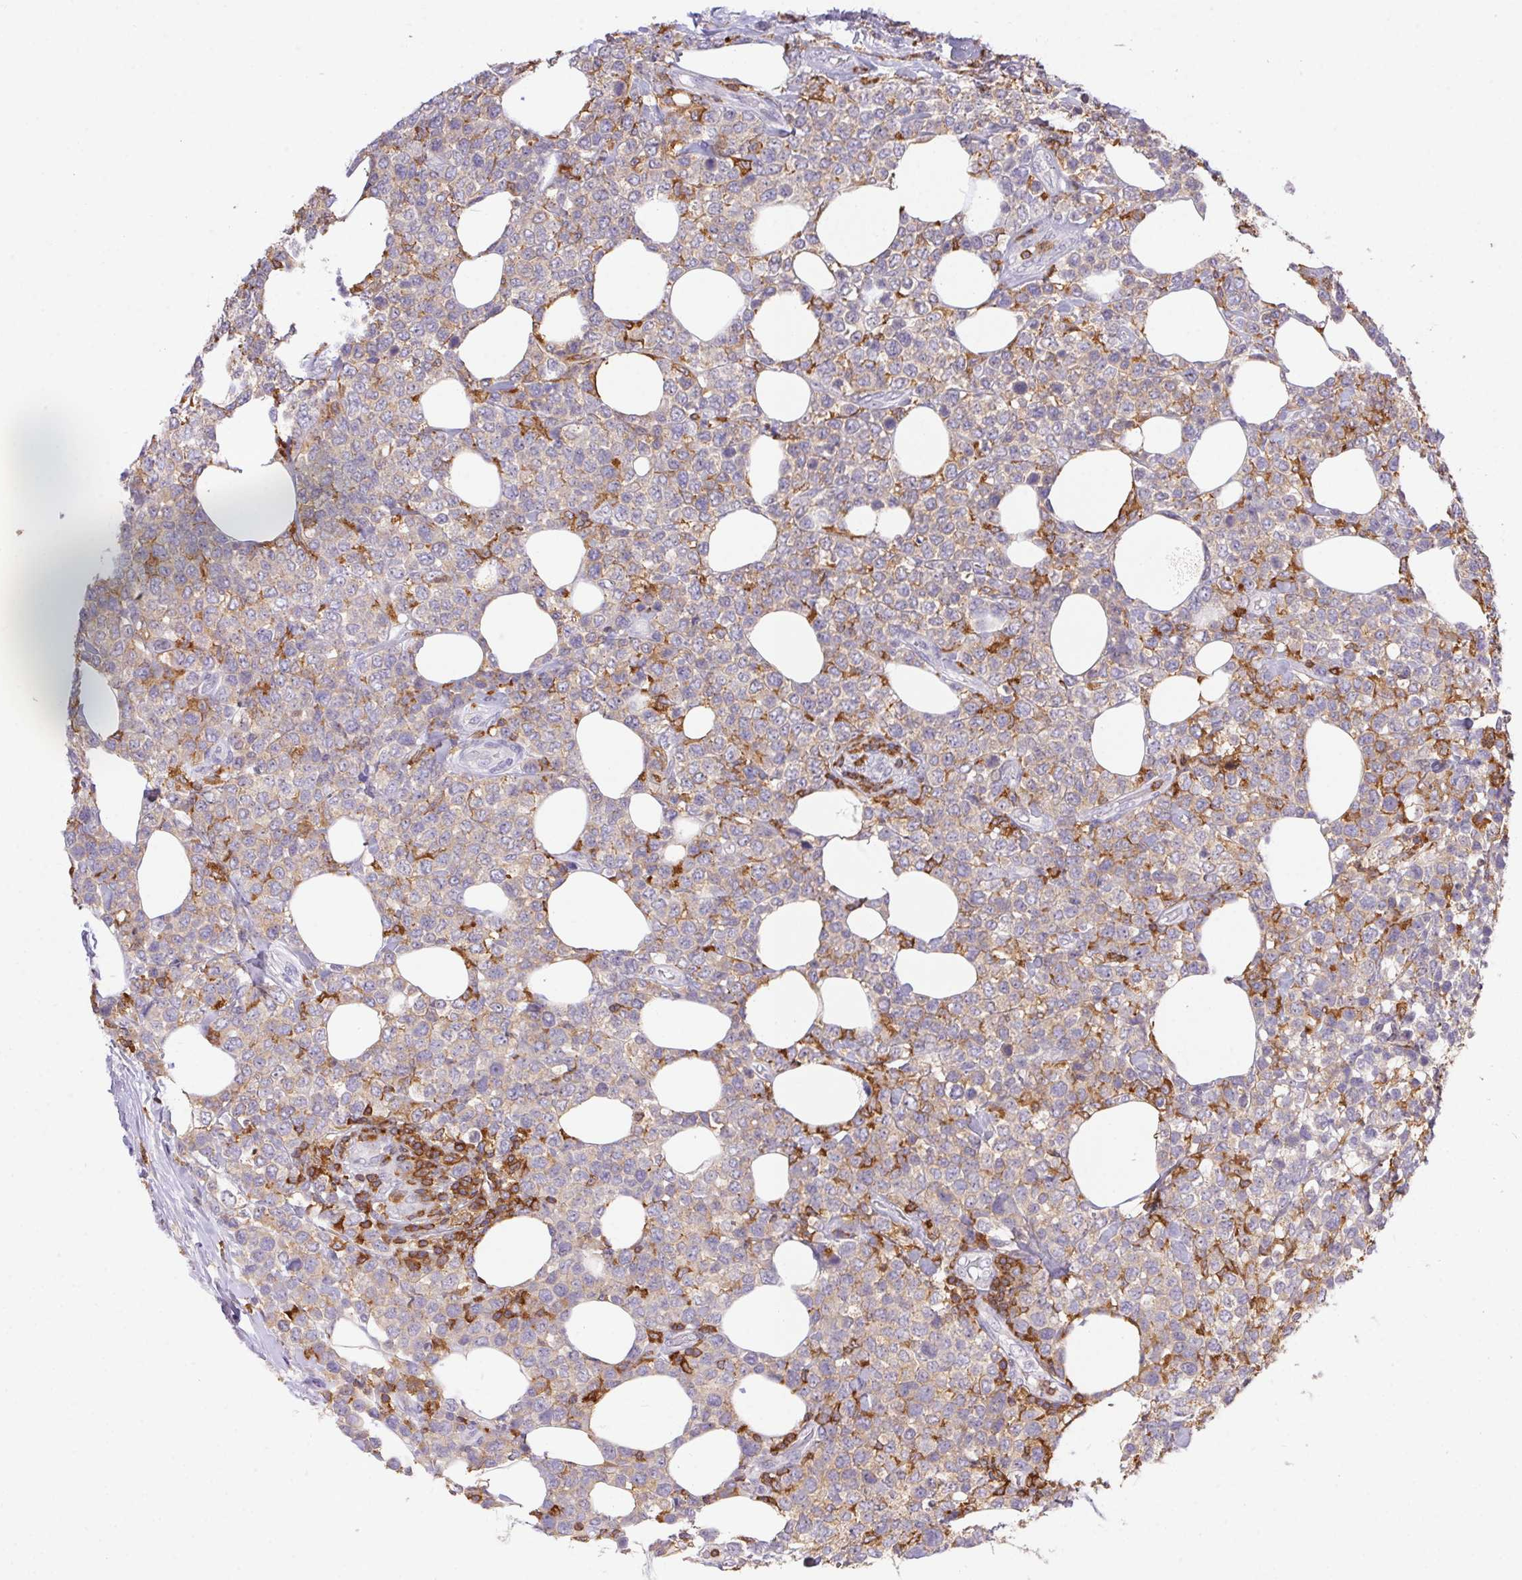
{"staining": {"intensity": "weak", "quantity": "25%-75%", "location": "cytoplasmic/membranous"}, "tissue": "lymphoma", "cell_type": "Tumor cells", "image_type": "cancer", "snomed": [{"axis": "morphology", "description": "Malignant lymphoma, non-Hodgkin's type, High grade"}, {"axis": "topography", "description": "Soft tissue"}], "caption": "Human lymphoma stained for a protein (brown) shows weak cytoplasmic/membranous positive positivity in about 25%-75% of tumor cells.", "gene": "APBB1IP", "patient": {"sex": "female", "age": 56}}